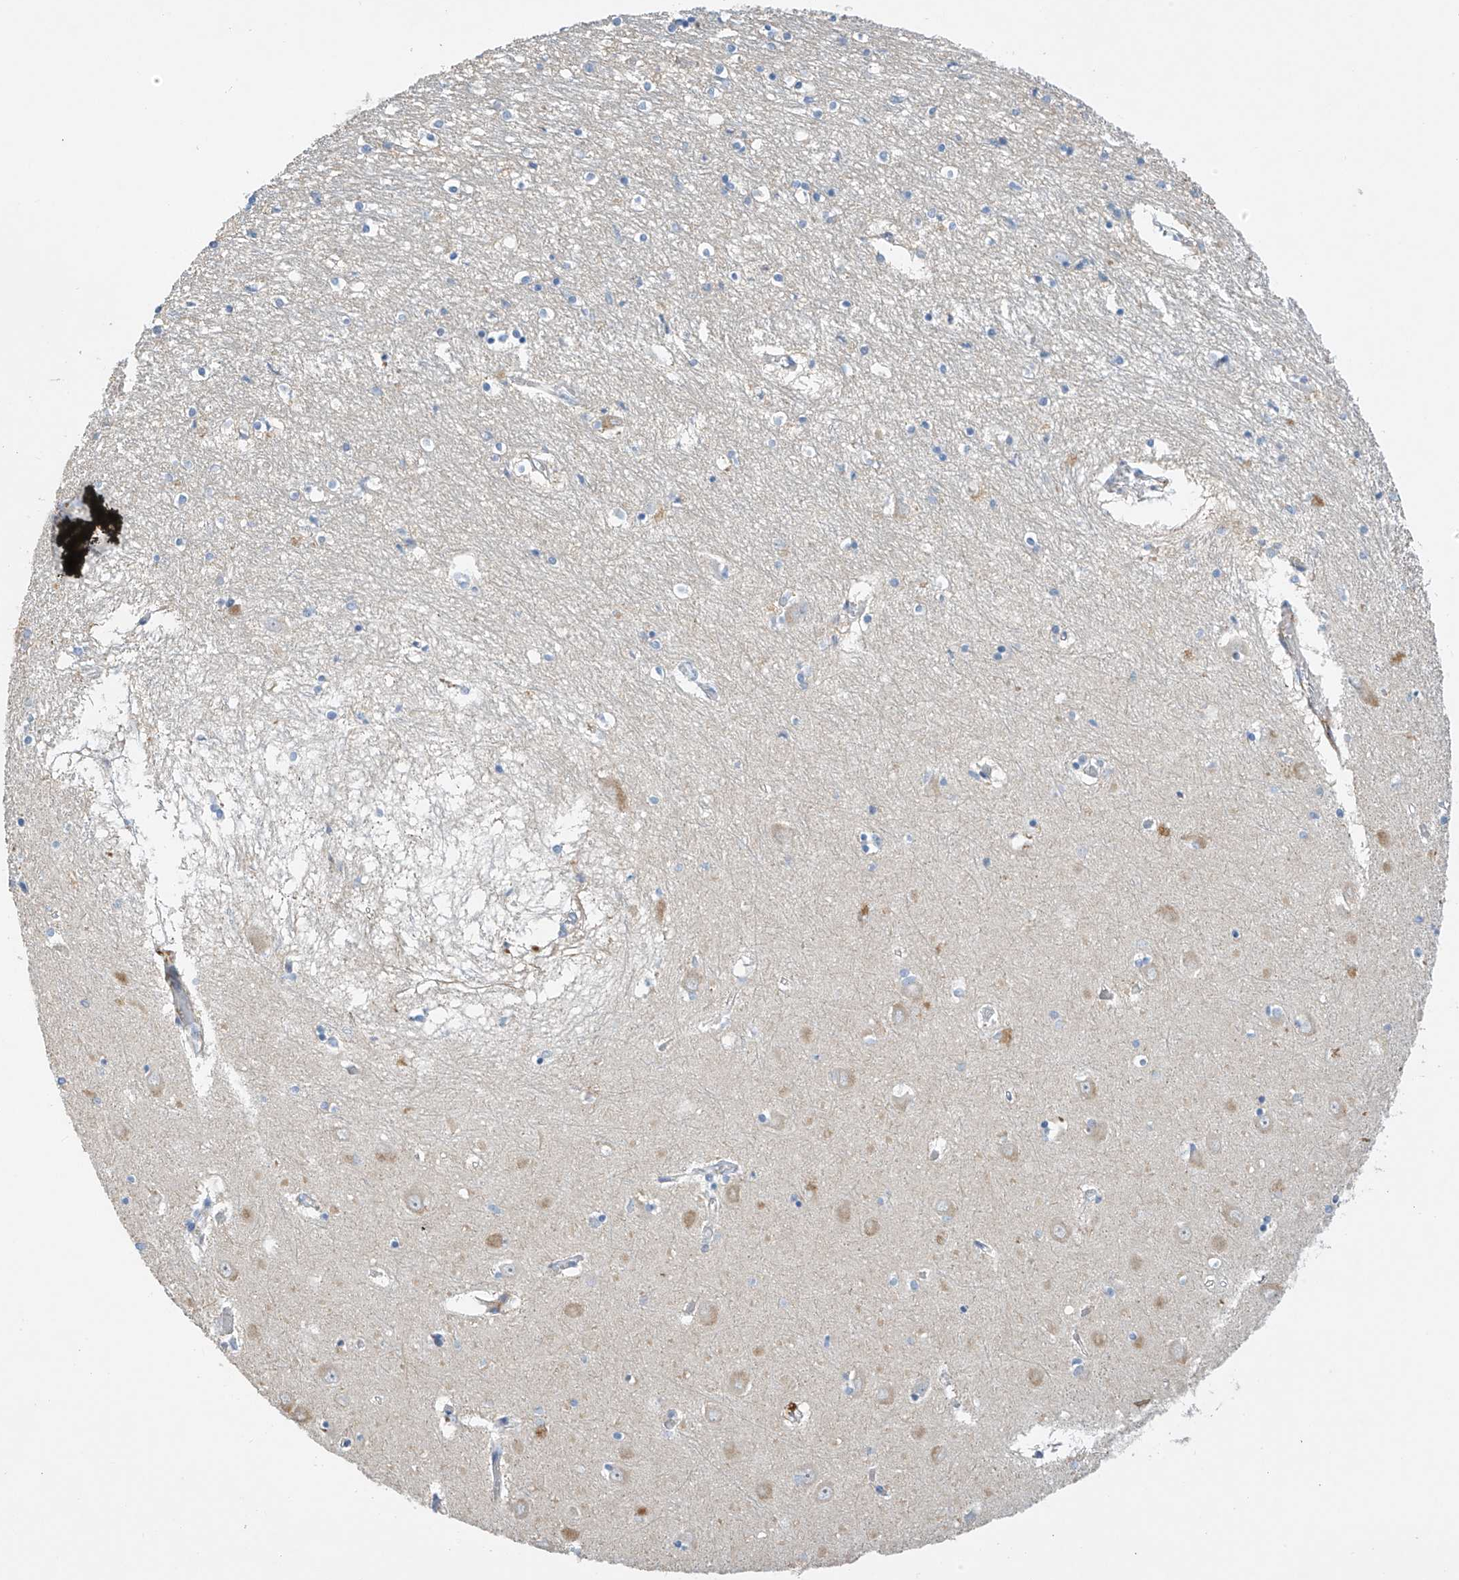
{"staining": {"intensity": "negative", "quantity": "none", "location": "none"}, "tissue": "hippocampus", "cell_type": "Glial cells", "image_type": "normal", "snomed": [{"axis": "morphology", "description": "Normal tissue, NOS"}, {"axis": "topography", "description": "Hippocampus"}], "caption": "The micrograph displays no significant expression in glial cells of hippocampus.", "gene": "PRSS12", "patient": {"sex": "male", "age": 70}}